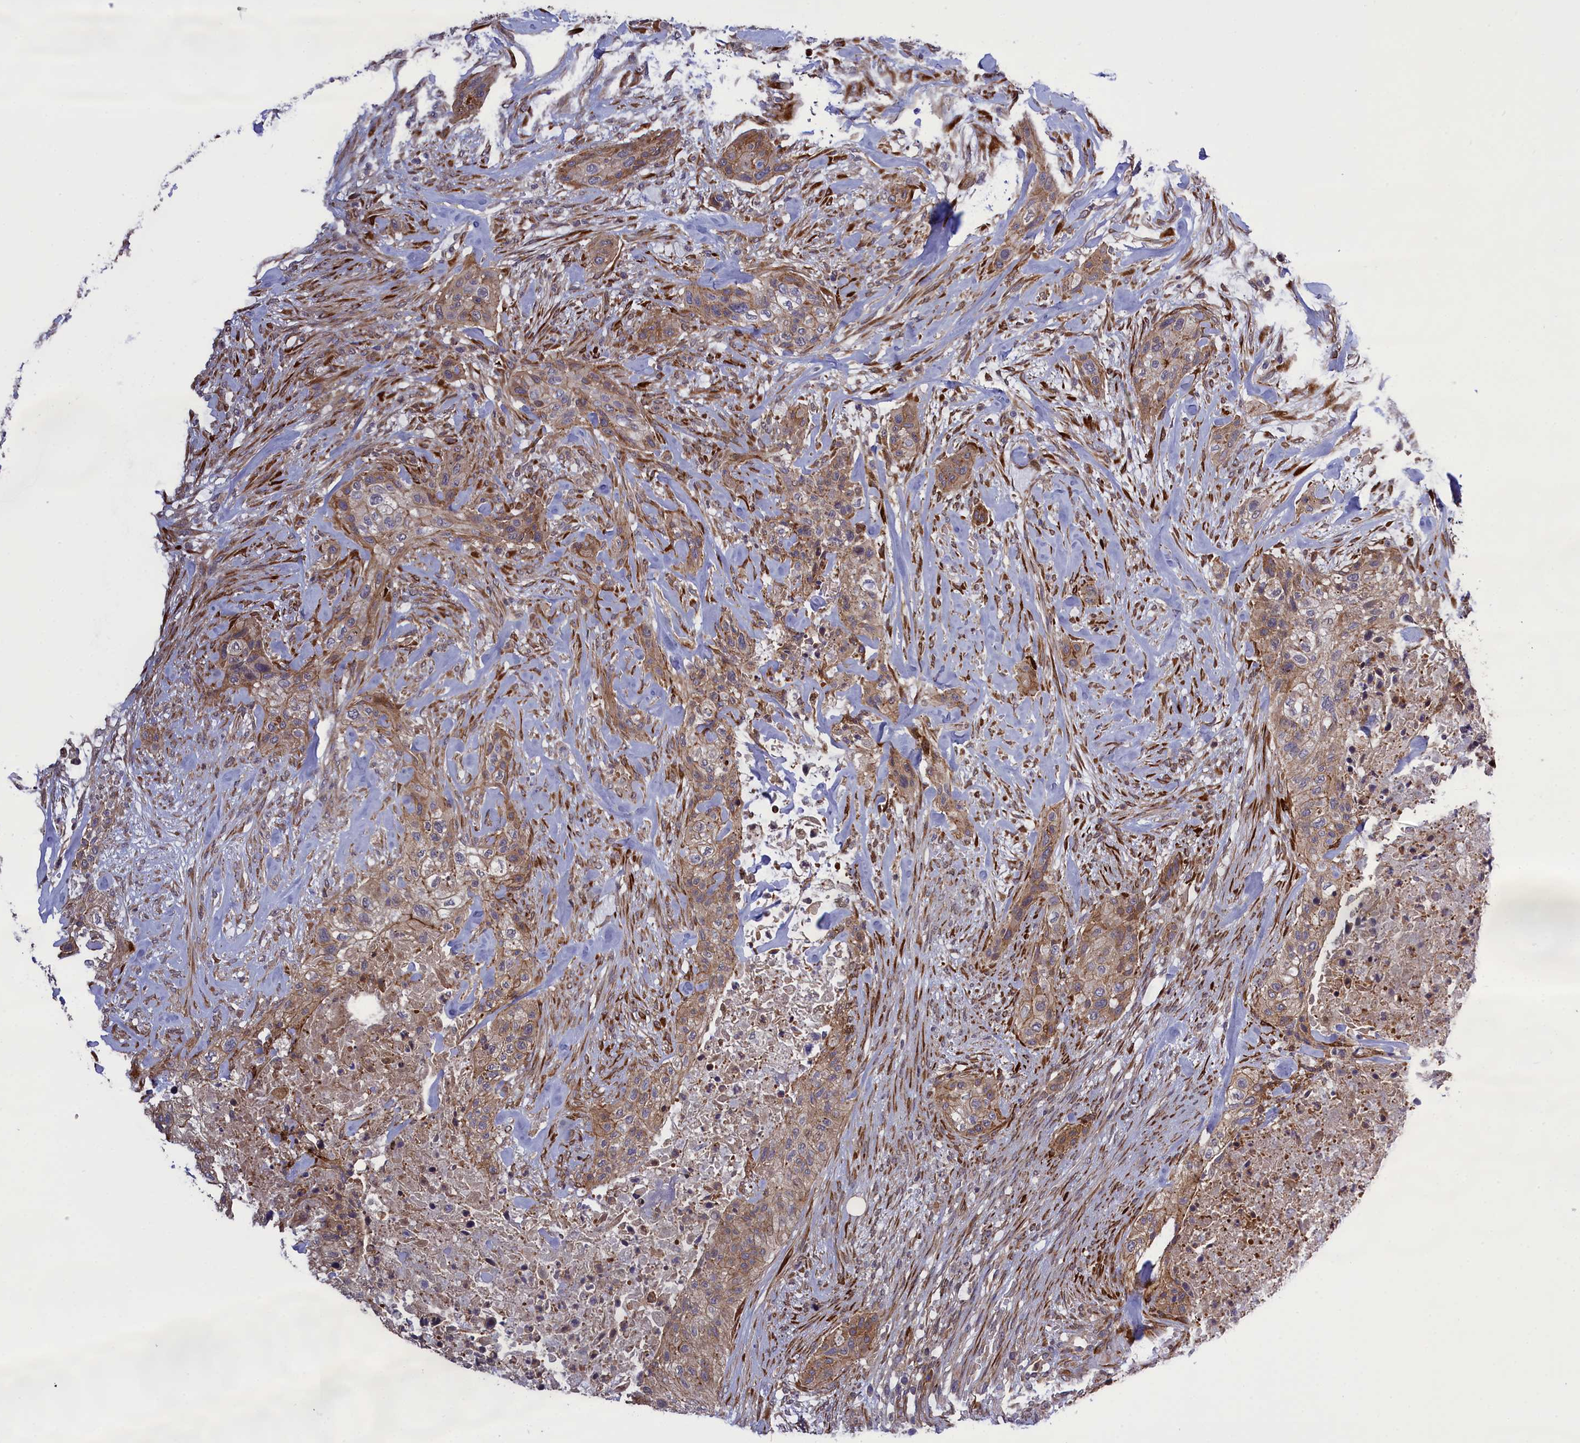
{"staining": {"intensity": "moderate", "quantity": ">75%", "location": "cytoplasmic/membranous"}, "tissue": "urothelial cancer", "cell_type": "Tumor cells", "image_type": "cancer", "snomed": [{"axis": "morphology", "description": "Urothelial carcinoma, High grade"}, {"axis": "topography", "description": "Urinary bladder"}], "caption": "Approximately >75% of tumor cells in human urothelial cancer exhibit moderate cytoplasmic/membranous protein staining as visualized by brown immunohistochemical staining.", "gene": "DDX60L", "patient": {"sex": "male", "age": 35}}